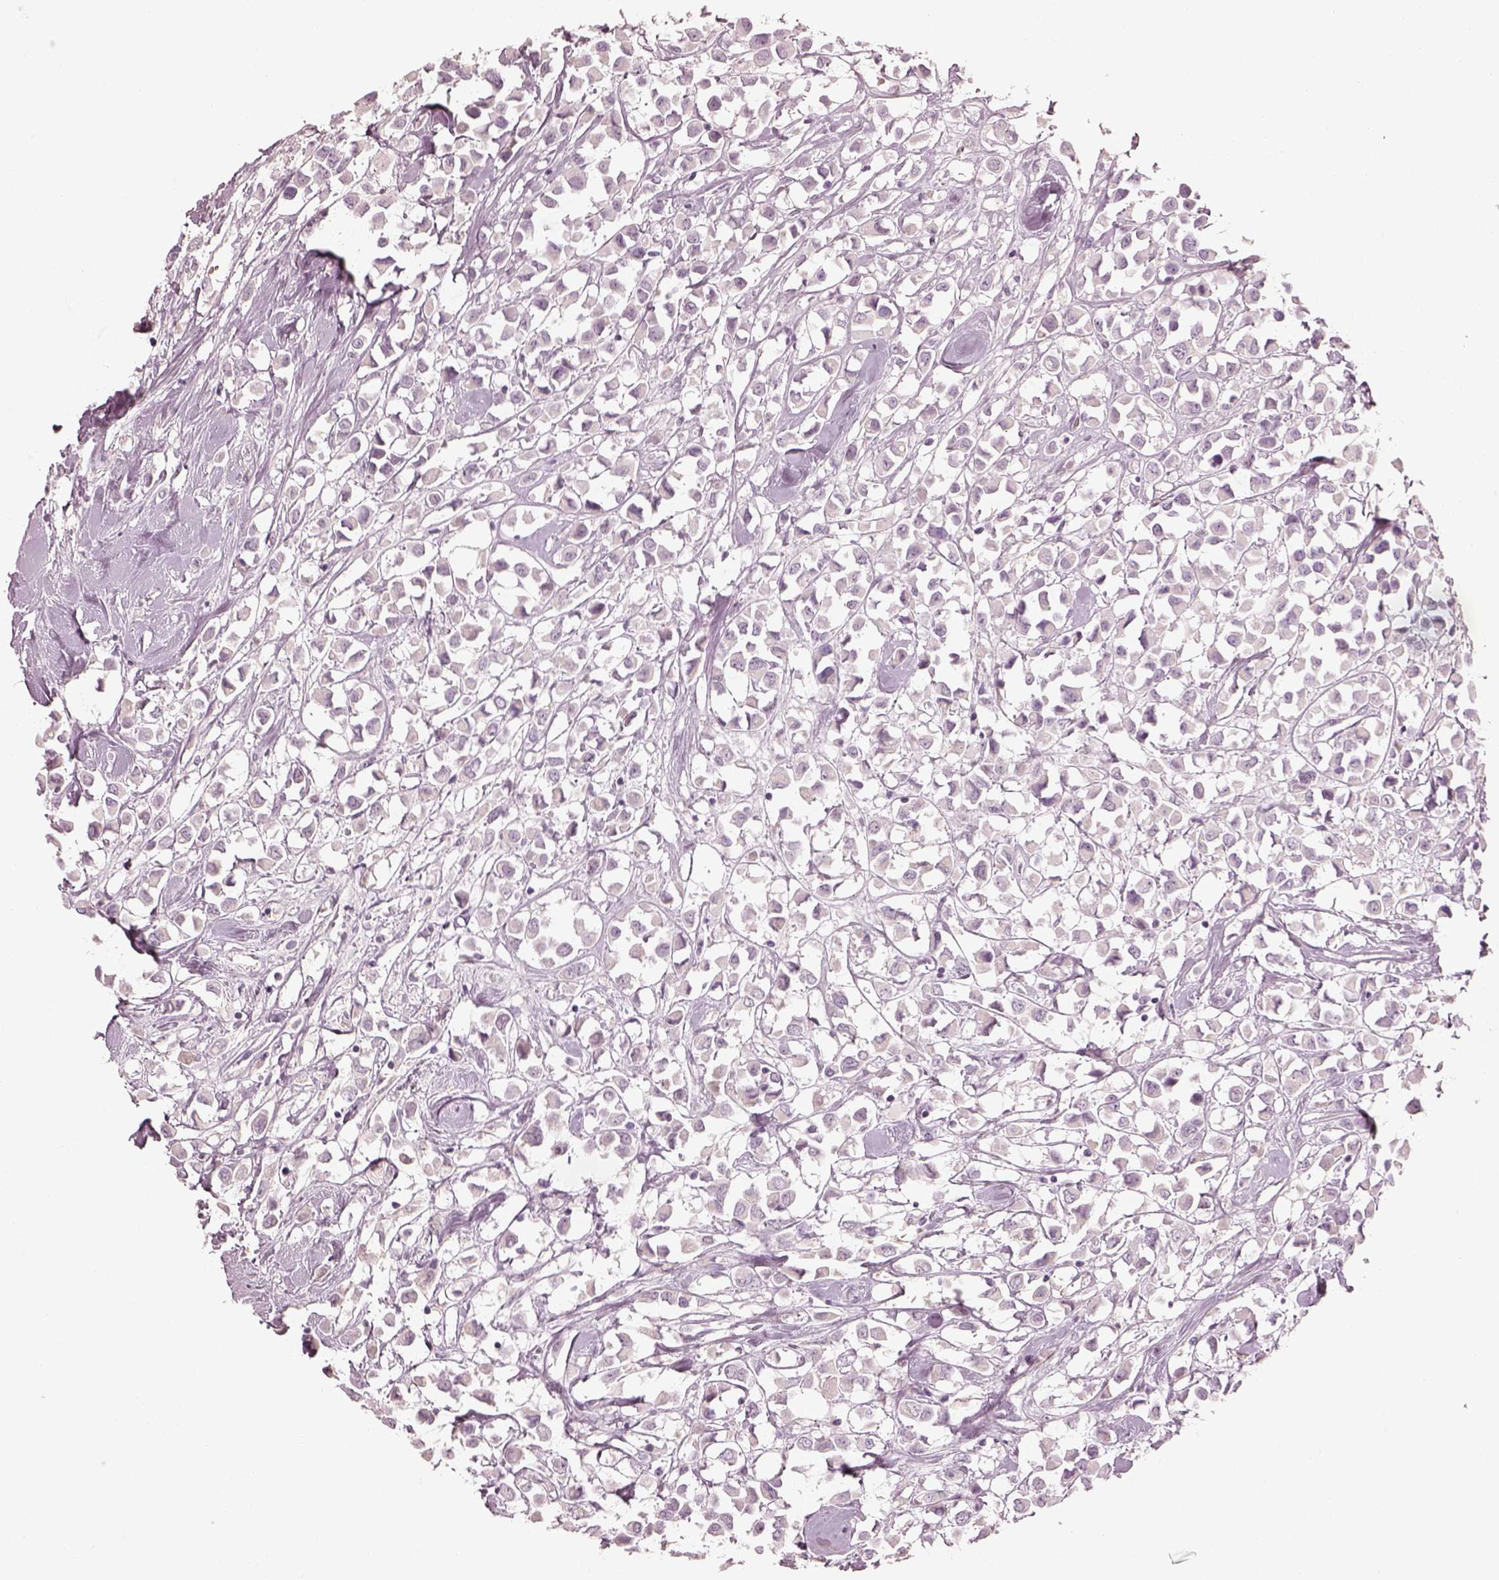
{"staining": {"intensity": "negative", "quantity": "none", "location": "none"}, "tissue": "breast cancer", "cell_type": "Tumor cells", "image_type": "cancer", "snomed": [{"axis": "morphology", "description": "Duct carcinoma"}, {"axis": "topography", "description": "Breast"}], "caption": "DAB (3,3'-diaminobenzidine) immunohistochemical staining of infiltrating ductal carcinoma (breast) shows no significant positivity in tumor cells.", "gene": "SPATA6L", "patient": {"sex": "female", "age": 61}}